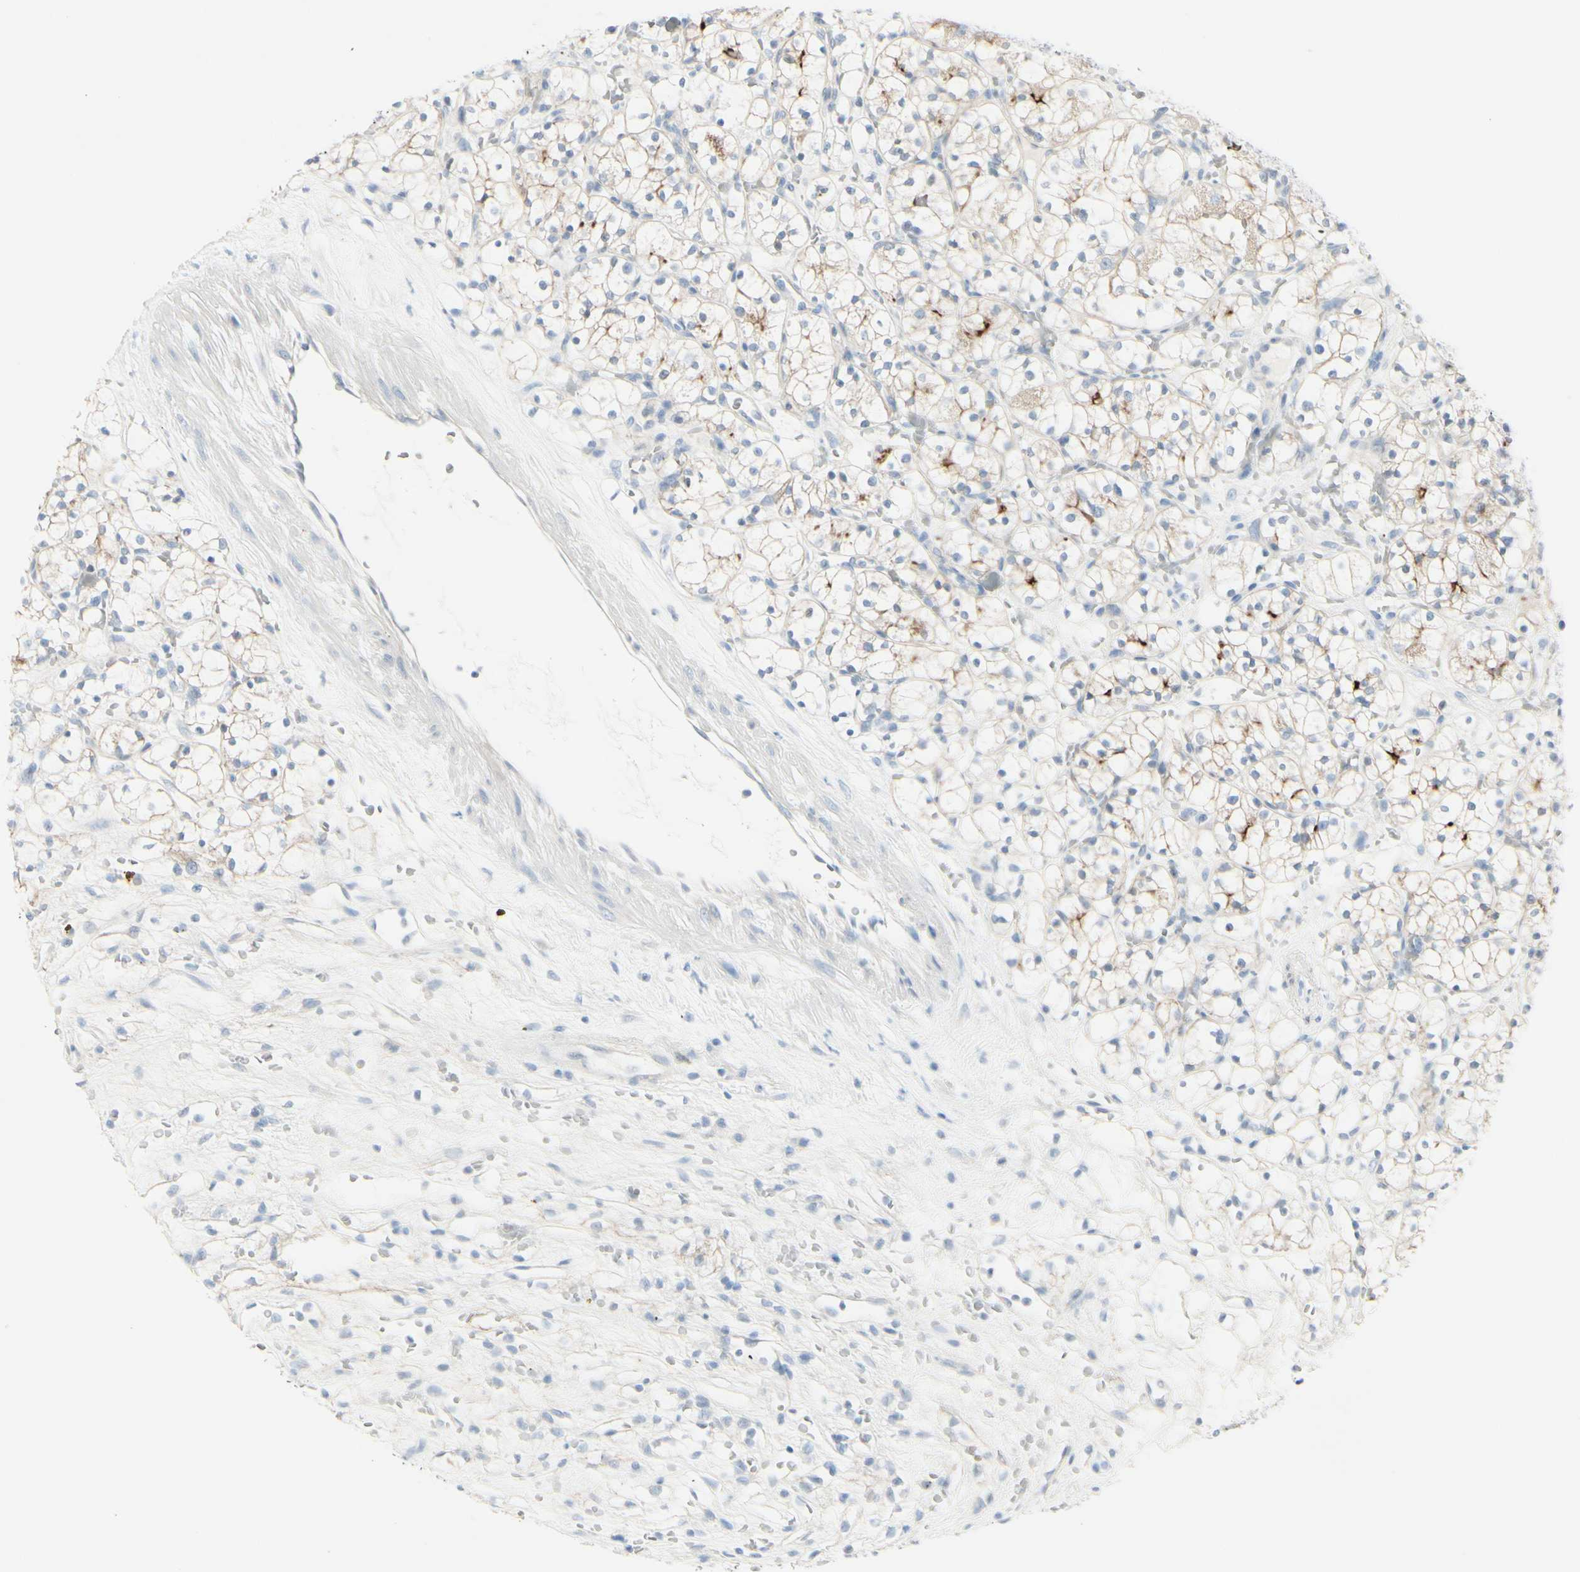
{"staining": {"intensity": "moderate", "quantity": "<25%", "location": "cytoplasmic/membranous"}, "tissue": "renal cancer", "cell_type": "Tumor cells", "image_type": "cancer", "snomed": [{"axis": "morphology", "description": "Adenocarcinoma, NOS"}, {"axis": "topography", "description": "Kidney"}], "caption": "Immunohistochemistry of human renal cancer exhibits low levels of moderate cytoplasmic/membranous expression in about <25% of tumor cells.", "gene": "CDHR5", "patient": {"sex": "female", "age": 60}}